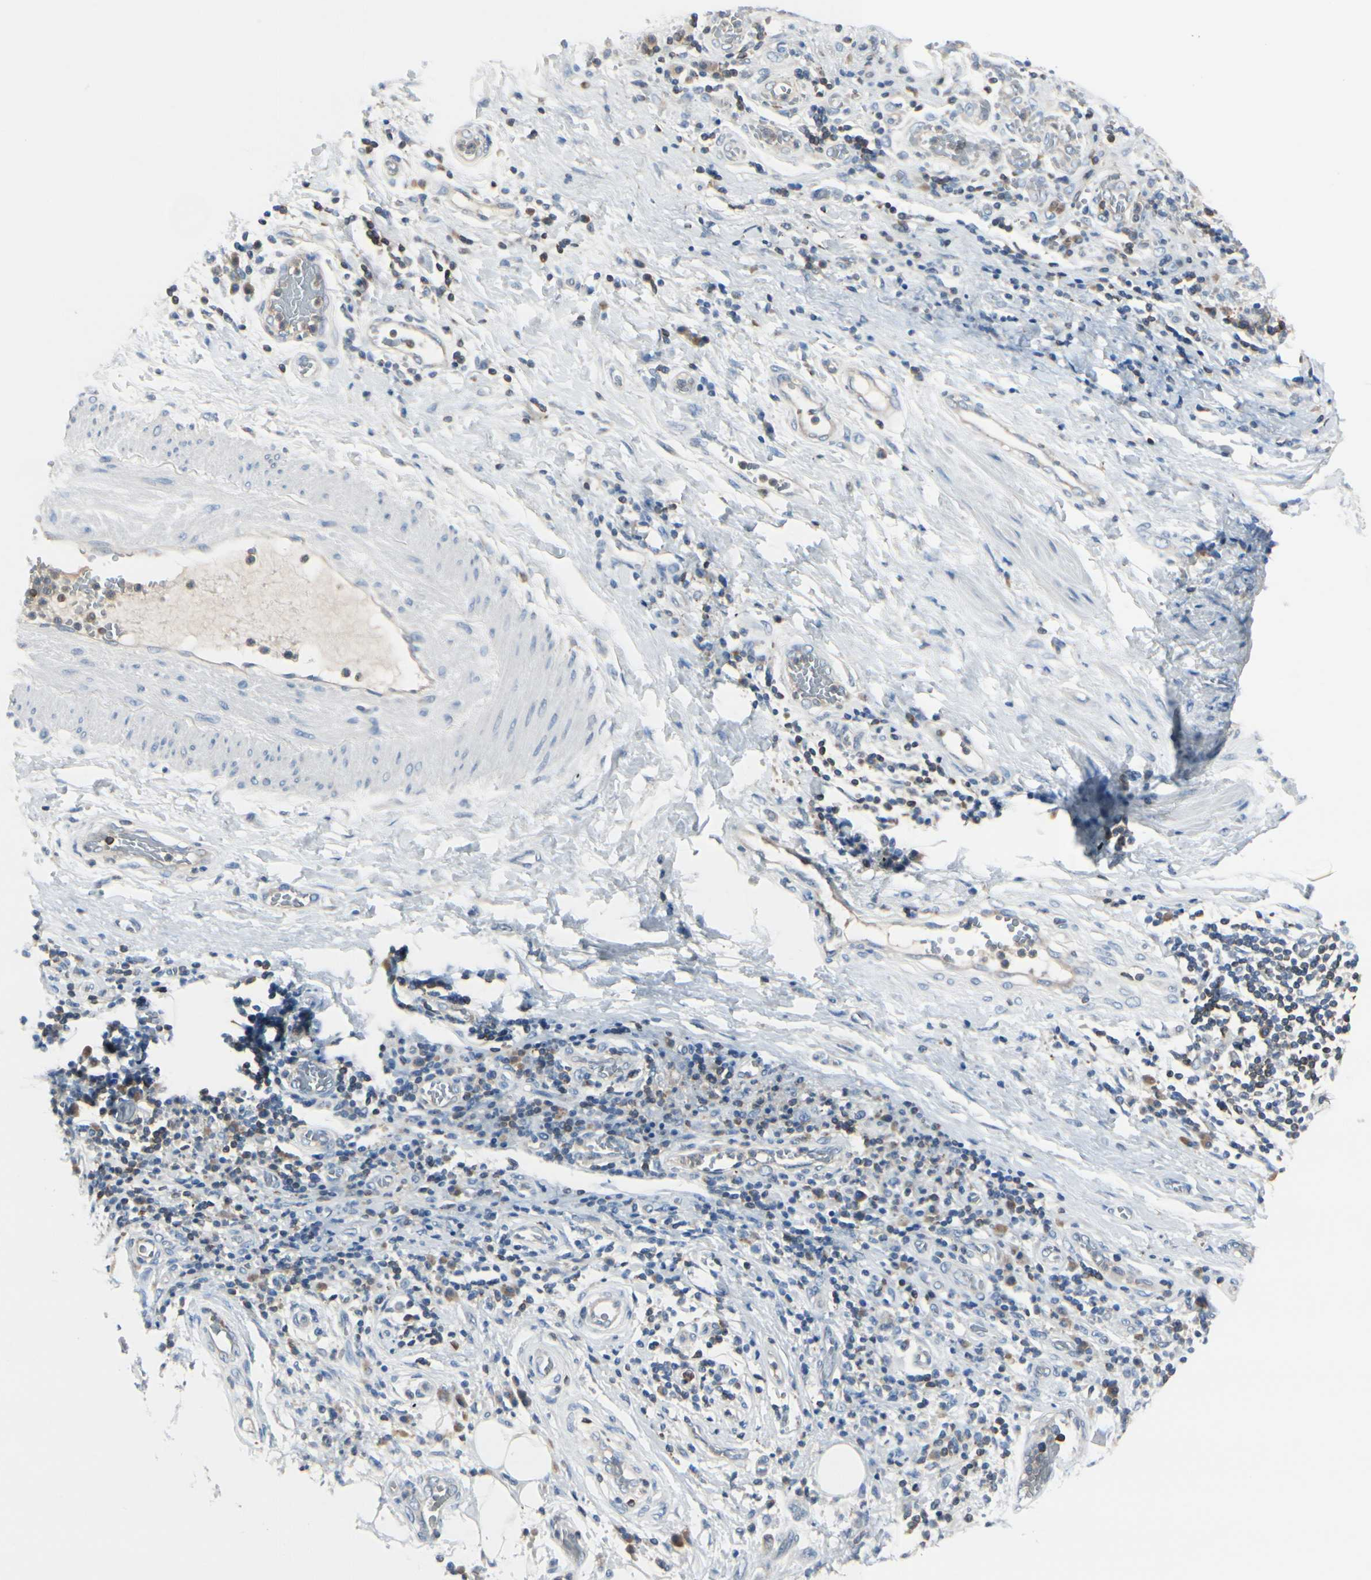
{"staining": {"intensity": "weak", "quantity": "<25%", "location": "cytoplasmic/membranous"}, "tissue": "stomach cancer", "cell_type": "Tumor cells", "image_type": "cancer", "snomed": [{"axis": "morphology", "description": "Adenocarcinoma, NOS"}, {"axis": "topography", "description": "Stomach"}], "caption": "Immunohistochemistry (IHC) photomicrograph of neoplastic tissue: human stomach adenocarcinoma stained with DAB shows no significant protein staining in tumor cells. The staining was performed using DAB to visualize the protein expression in brown, while the nuclei were stained in blue with hematoxylin (Magnification: 20x).", "gene": "SLC9A3R1", "patient": {"sex": "female", "age": 73}}